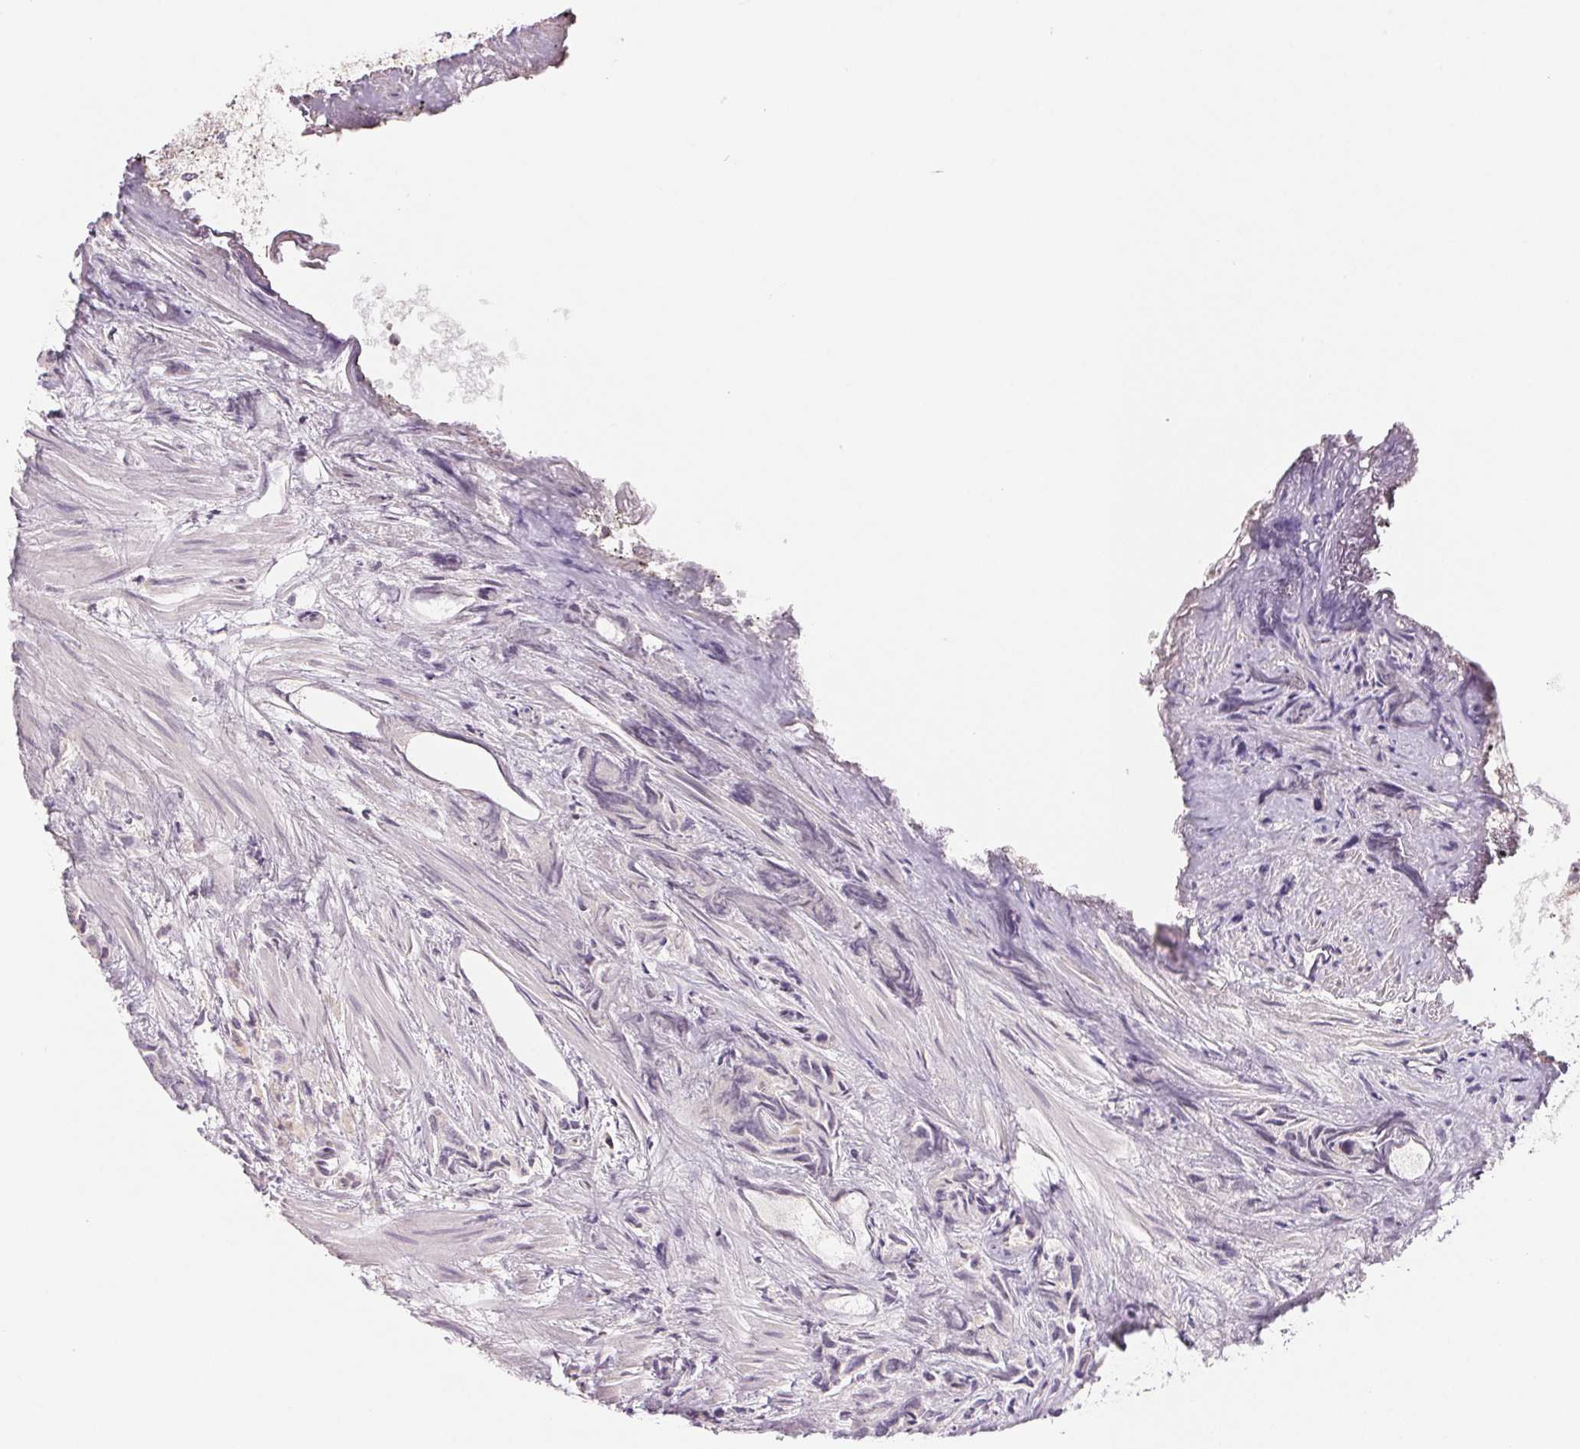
{"staining": {"intensity": "negative", "quantity": "none", "location": "none"}, "tissue": "prostate cancer", "cell_type": "Tumor cells", "image_type": "cancer", "snomed": [{"axis": "morphology", "description": "Adenocarcinoma, High grade"}, {"axis": "topography", "description": "Prostate"}], "caption": "Immunohistochemistry (IHC) histopathology image of neoplastic tissue: human prostate cancer stained with DAB (3,3'-diaminobenzidine) shows no significant protein expression in tumor cells.", "gene": "HINT2", "patient": {"sex": "male", "age": 58}}